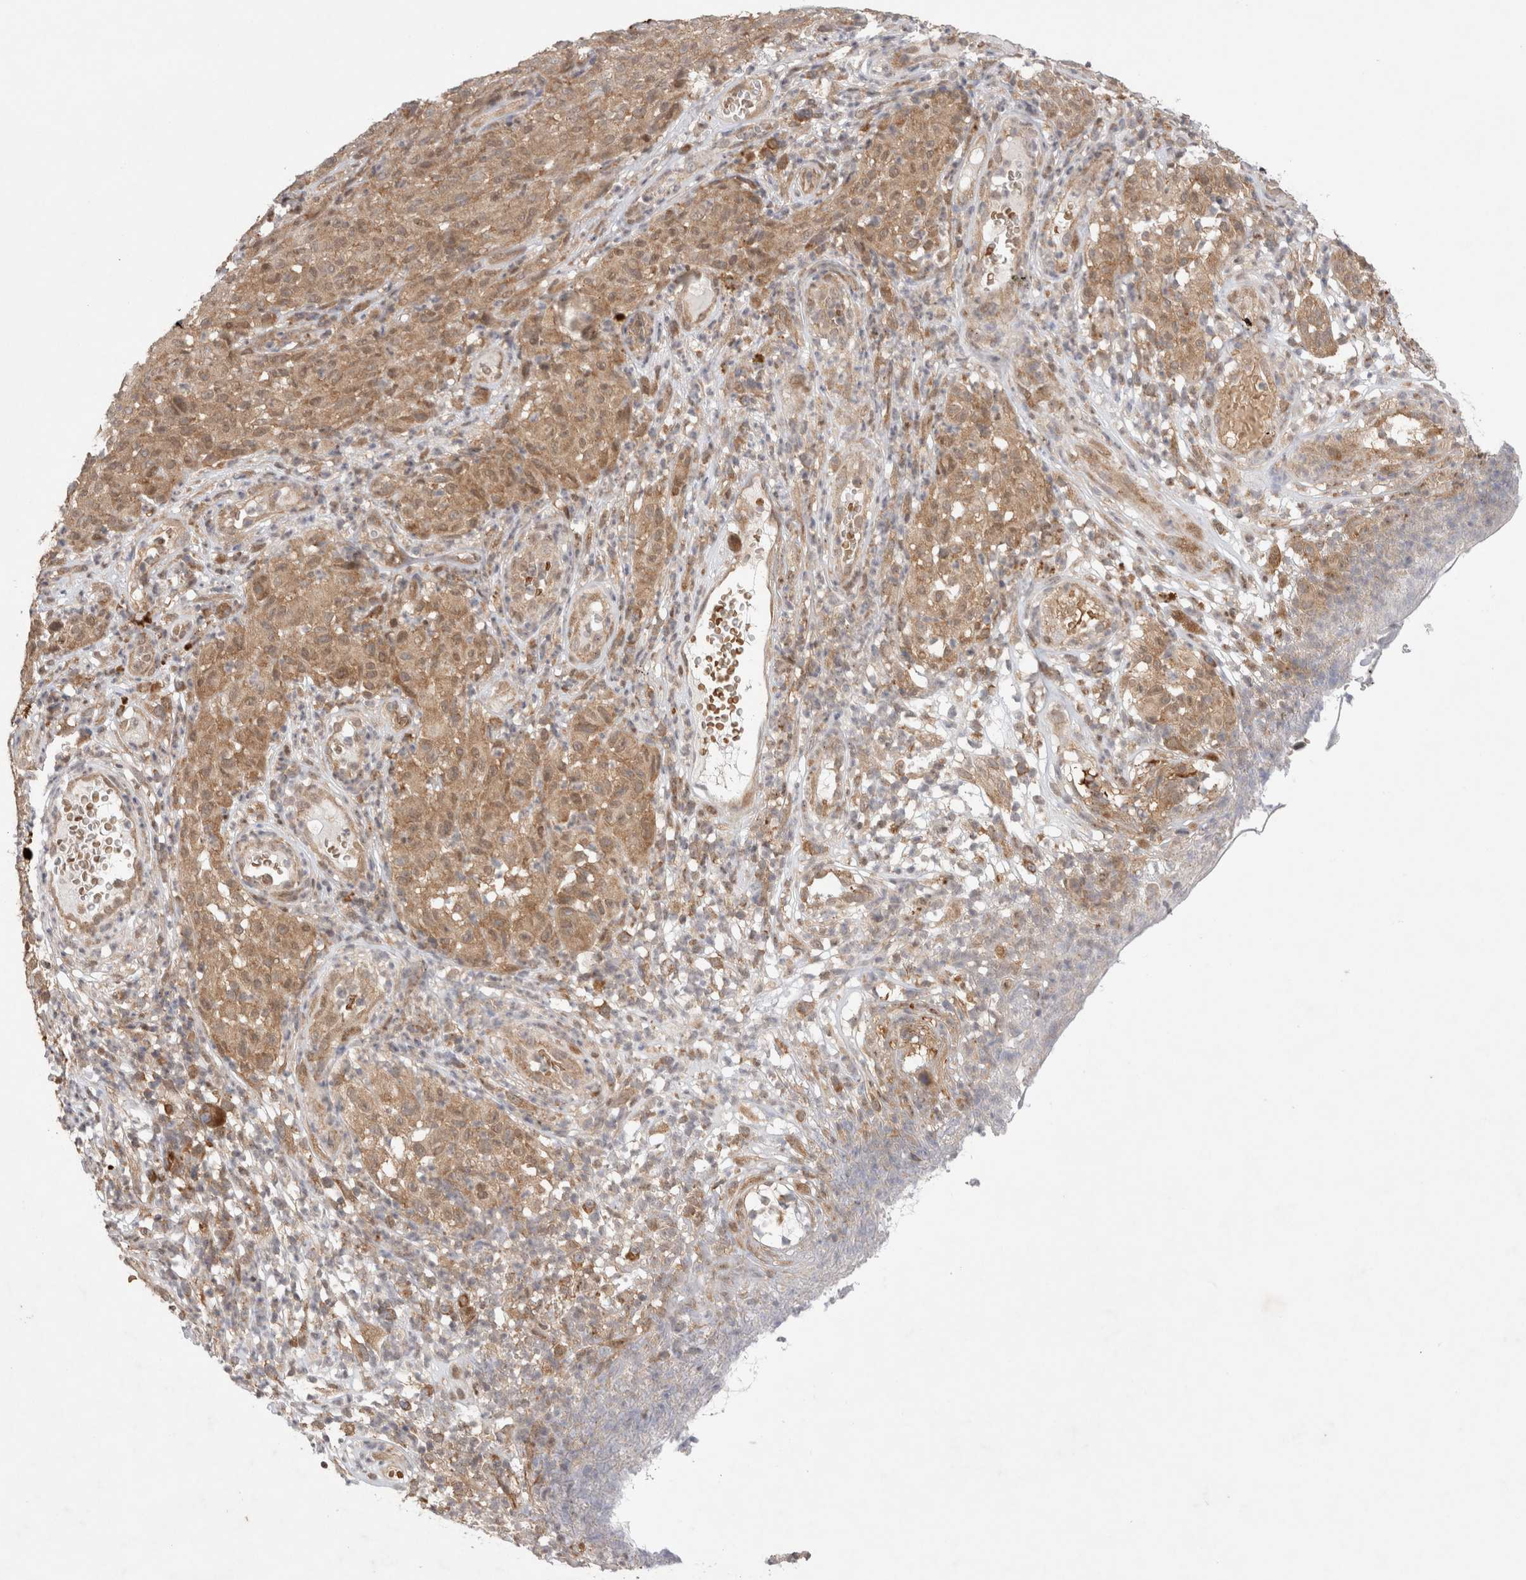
{"staining": {"intensity": "moderate", "quantity": ">75%", "location": "cytoplasmic/membranous"}, "tissue": "melanoma", "cell_type": "Tumor cells", "image_type": "cancer", "snomed": [{"axis": "morphology", "description": "Malignant melanoma, NOS"}, {"axis": "topography", "description": "Skin"}], "caption": "DAB (3,3'-diaminobenzidine) immunohistochemical staining of malignant melanoma exhibits moderate cytoplasmic/membranous protein positivity in about >75% of tumor cells. (IHC, brightfield microscopy, high magnification).", "gene": "EIF3E", "patient": {"sex": "female", "age": 82}}